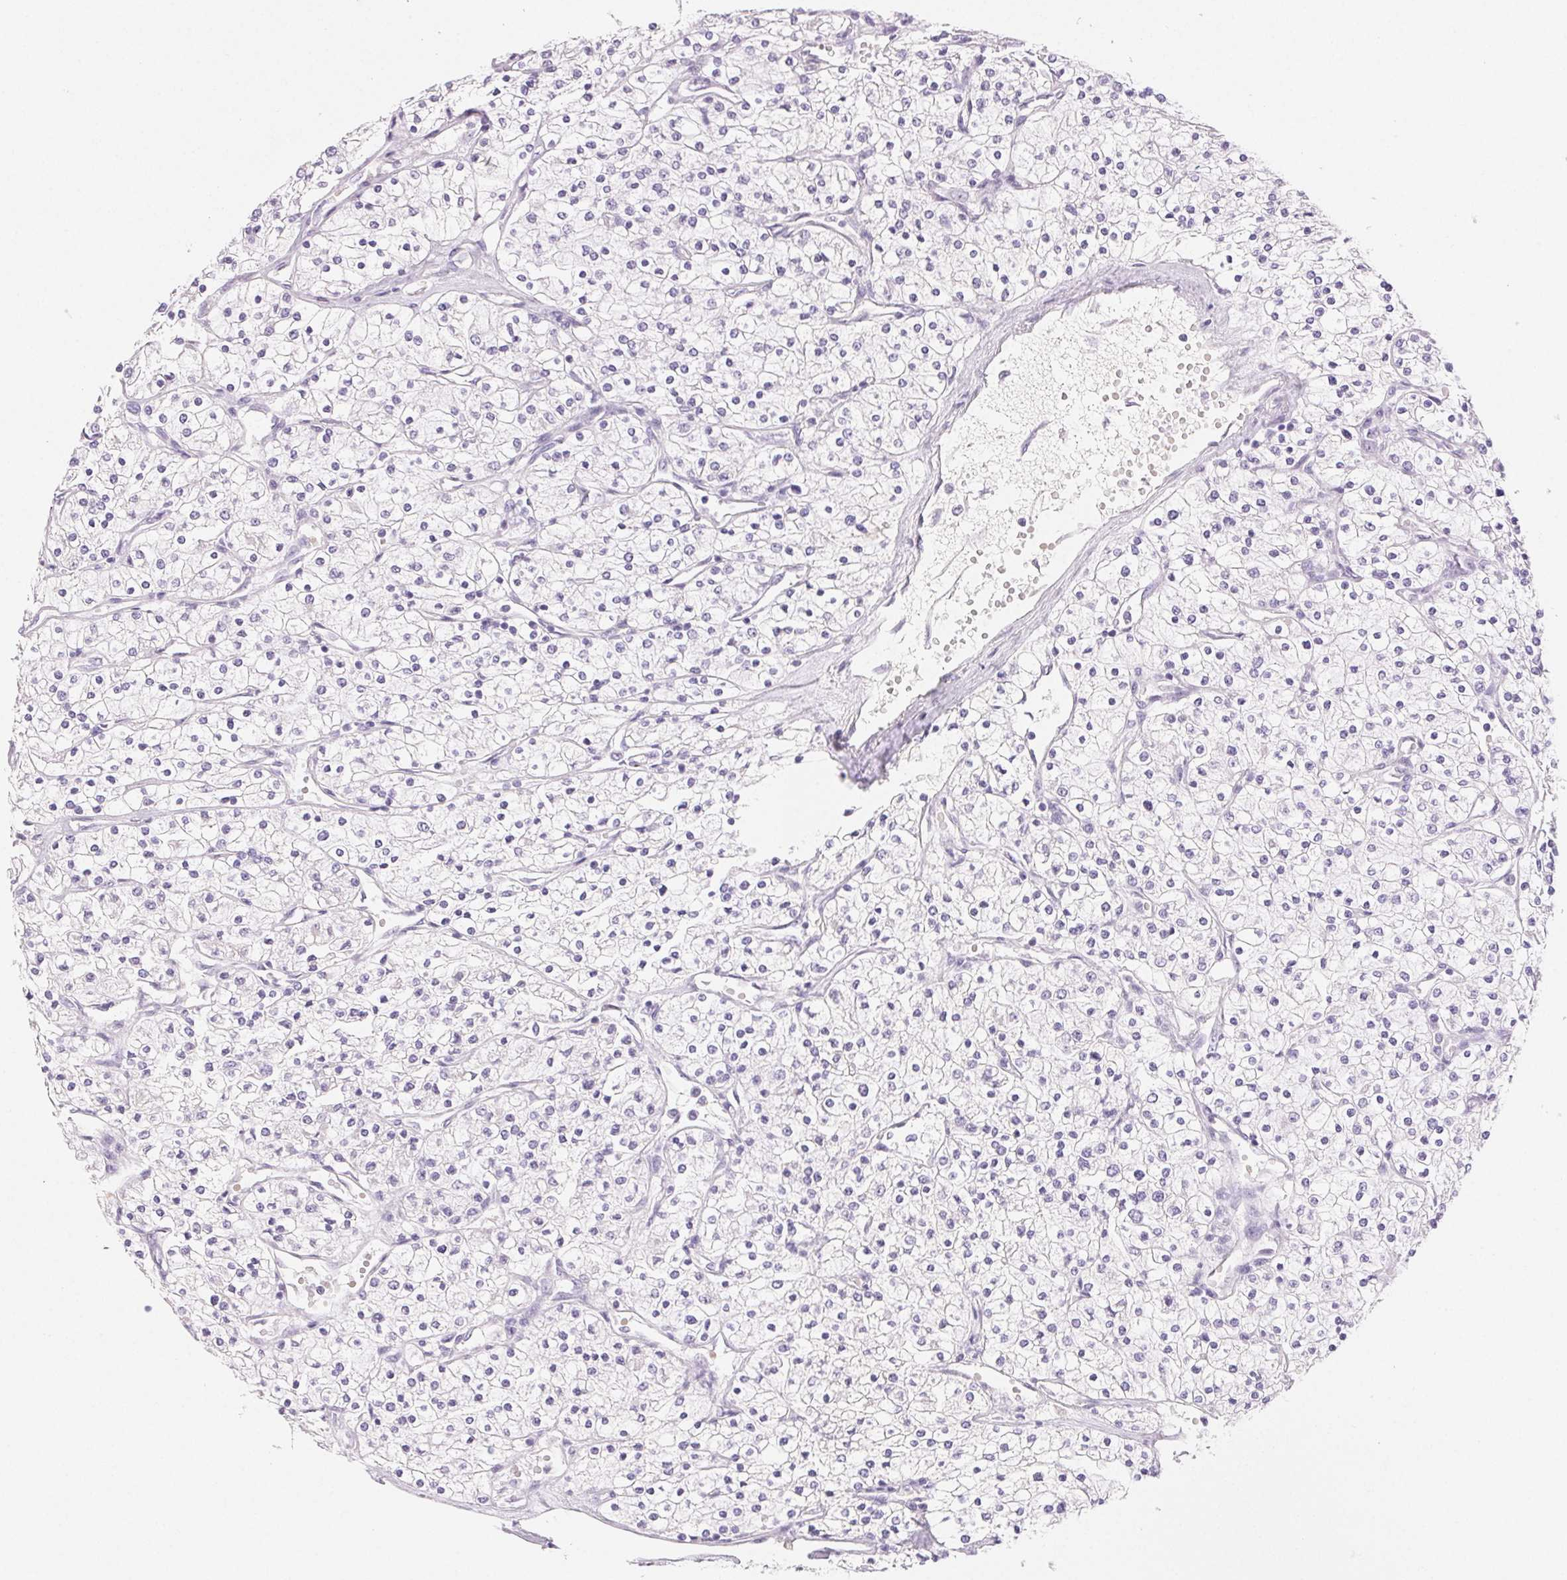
{"staining": {"intensity": "negative", "quantity": "none", "location": "none"}, "tissue": "renal cancer", "cell_type": "Tumor cells", "image_type": "cancer", "snomed": [{"axis": "morphology", "description": "Adenocarcinoma, NOS"}, {"axis": "topography", "description": "Kidney"}], "caption": "A high-resolution micrograph shows IHC staining of renal adenocarcinoma, which reveals no significant expression in tumor cells.", "gene": "BPIFB2", "patient": {"sex": "male", "age": 80}}